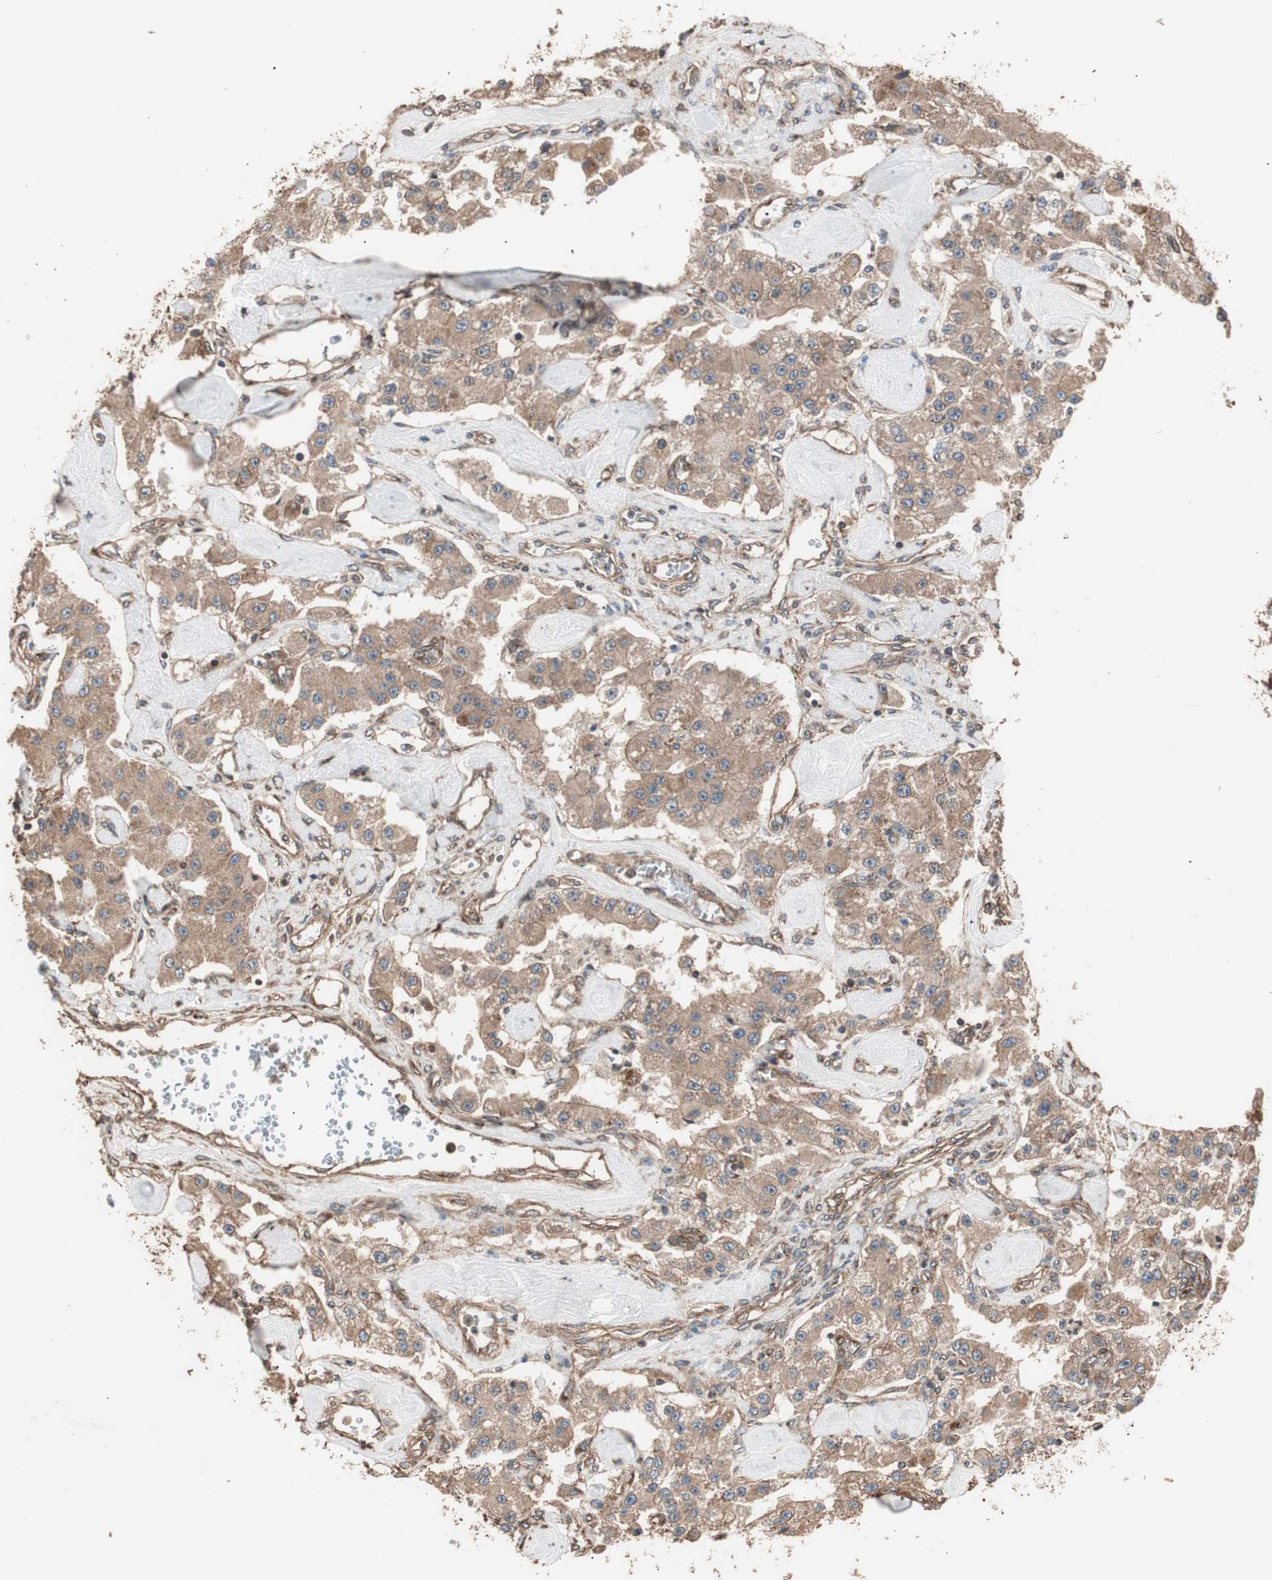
{"staining": {"intensity": "moderate", "quantity": ">75%", "location": "cytoplasmic/membranous"}, "tissue": "carcinoid", "cell_type": "Tumor cells", "image_type": "cancer", "snomed": [{"axis": "morphology", "description": "Carcinoid, malignant, NOS"}, {"axis": "topography", "description": "Pancreas"}], "caption": "This is a micrograph of IHC staining of malignant carcinoid, which shows moderate staining in the cytoplasmic/membranous of tumor cells.", "gene": "LZTS1", "patient": {"sex": "male", "age": 41}}